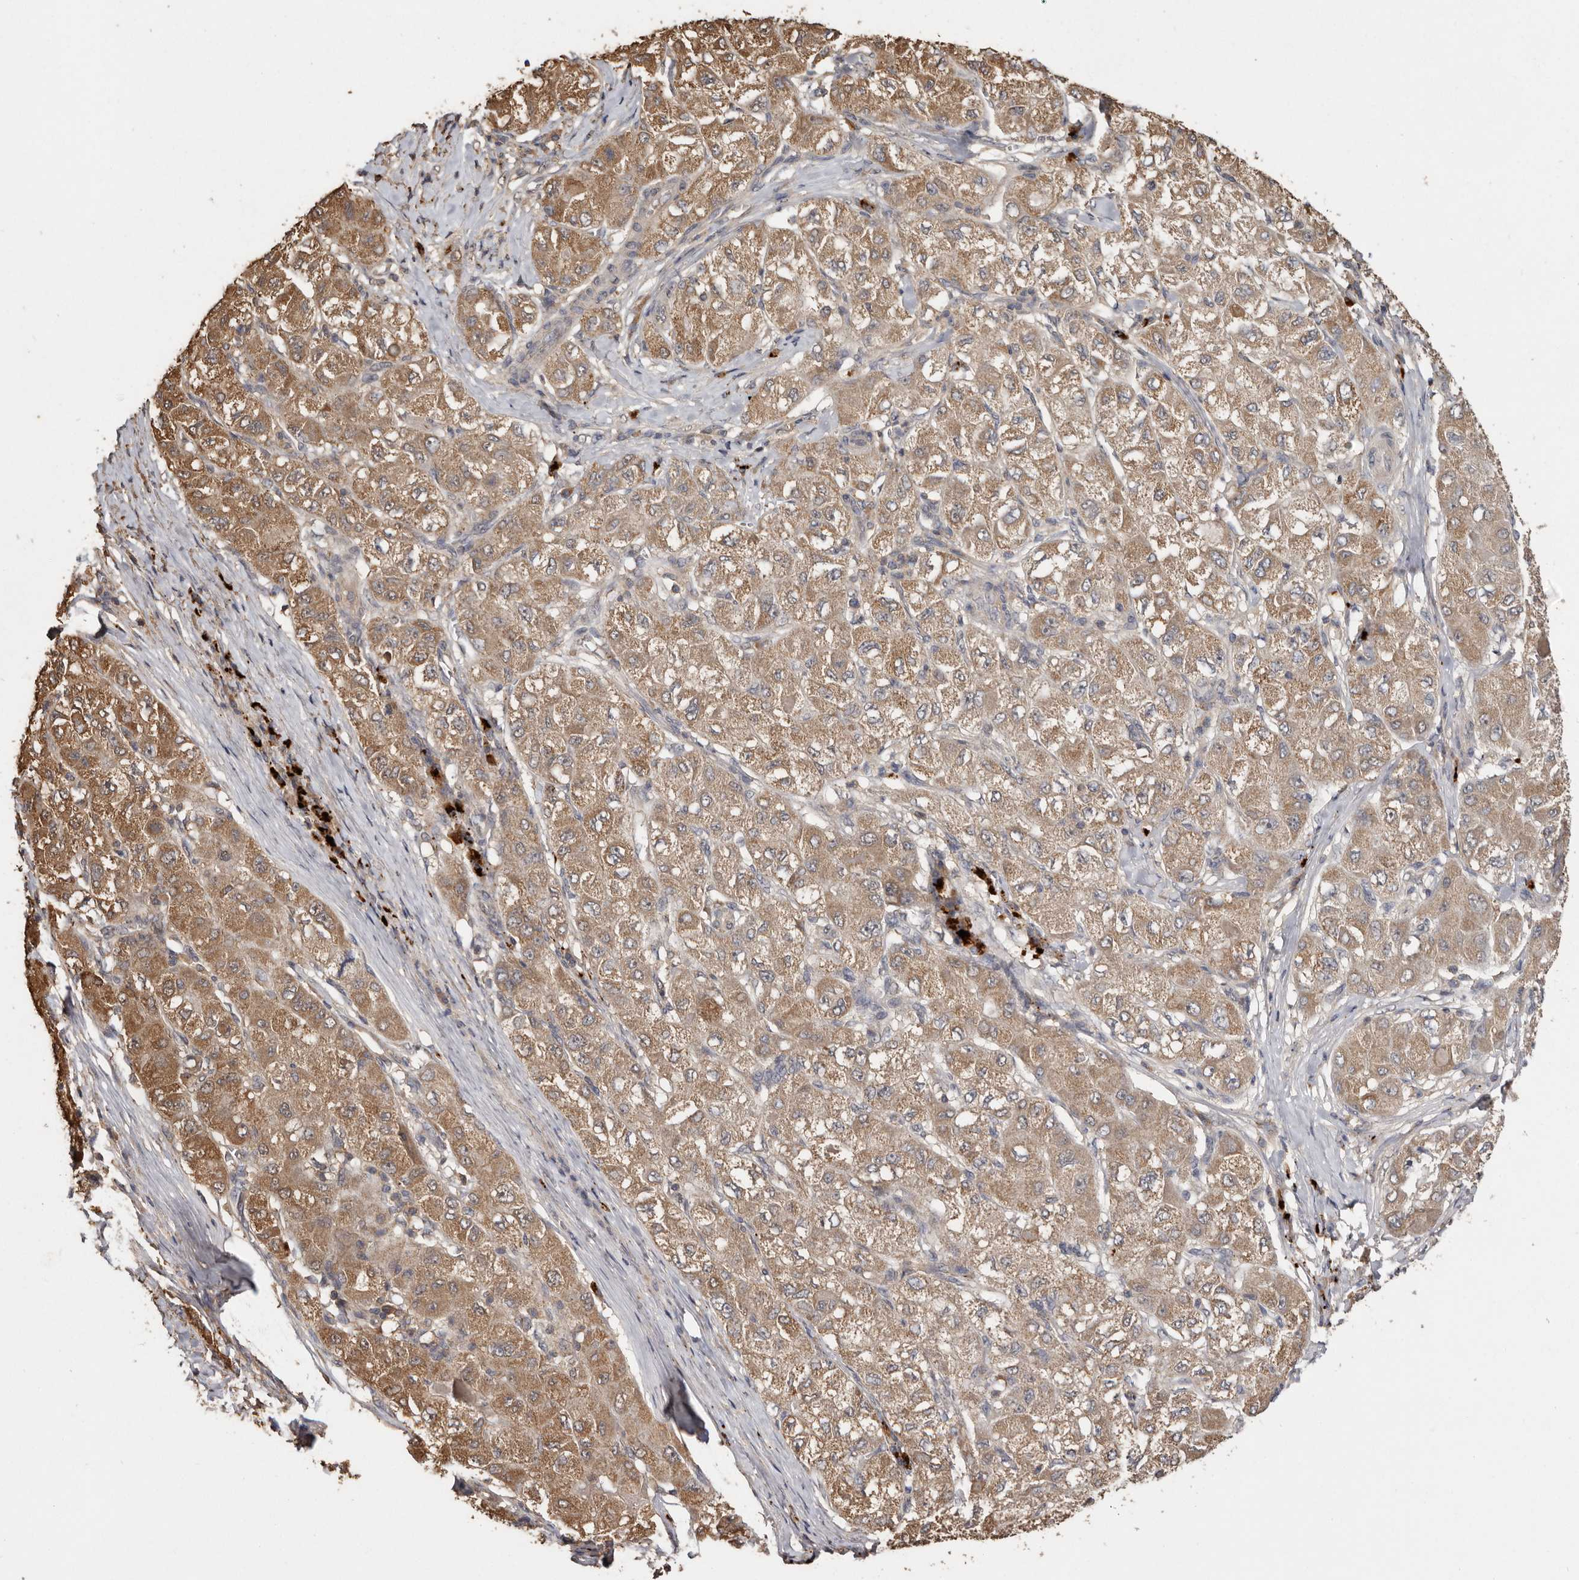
{"staining": {"intensity": "moderate", "quantity": ">75%", "location": "cytoplasmic/membranous"}, "tissue": "liver cancer", "cell_type": "Tumor cells", "image_type": "cancer", "snomed": [{"axis": "morphology", "description": "Carcinoma, Hepatocellular, NOS"}, {"axis": "topography", "description": "Liver"}], "caption": "Hepatocellular carcinoma (liver) stained with a brown dye displays moderate cytoplasmic/membranous positive staining in approximately >75% of tumor cells.", "gene": "RWDD1", "patient": {"sex": "male", "age": 80}}